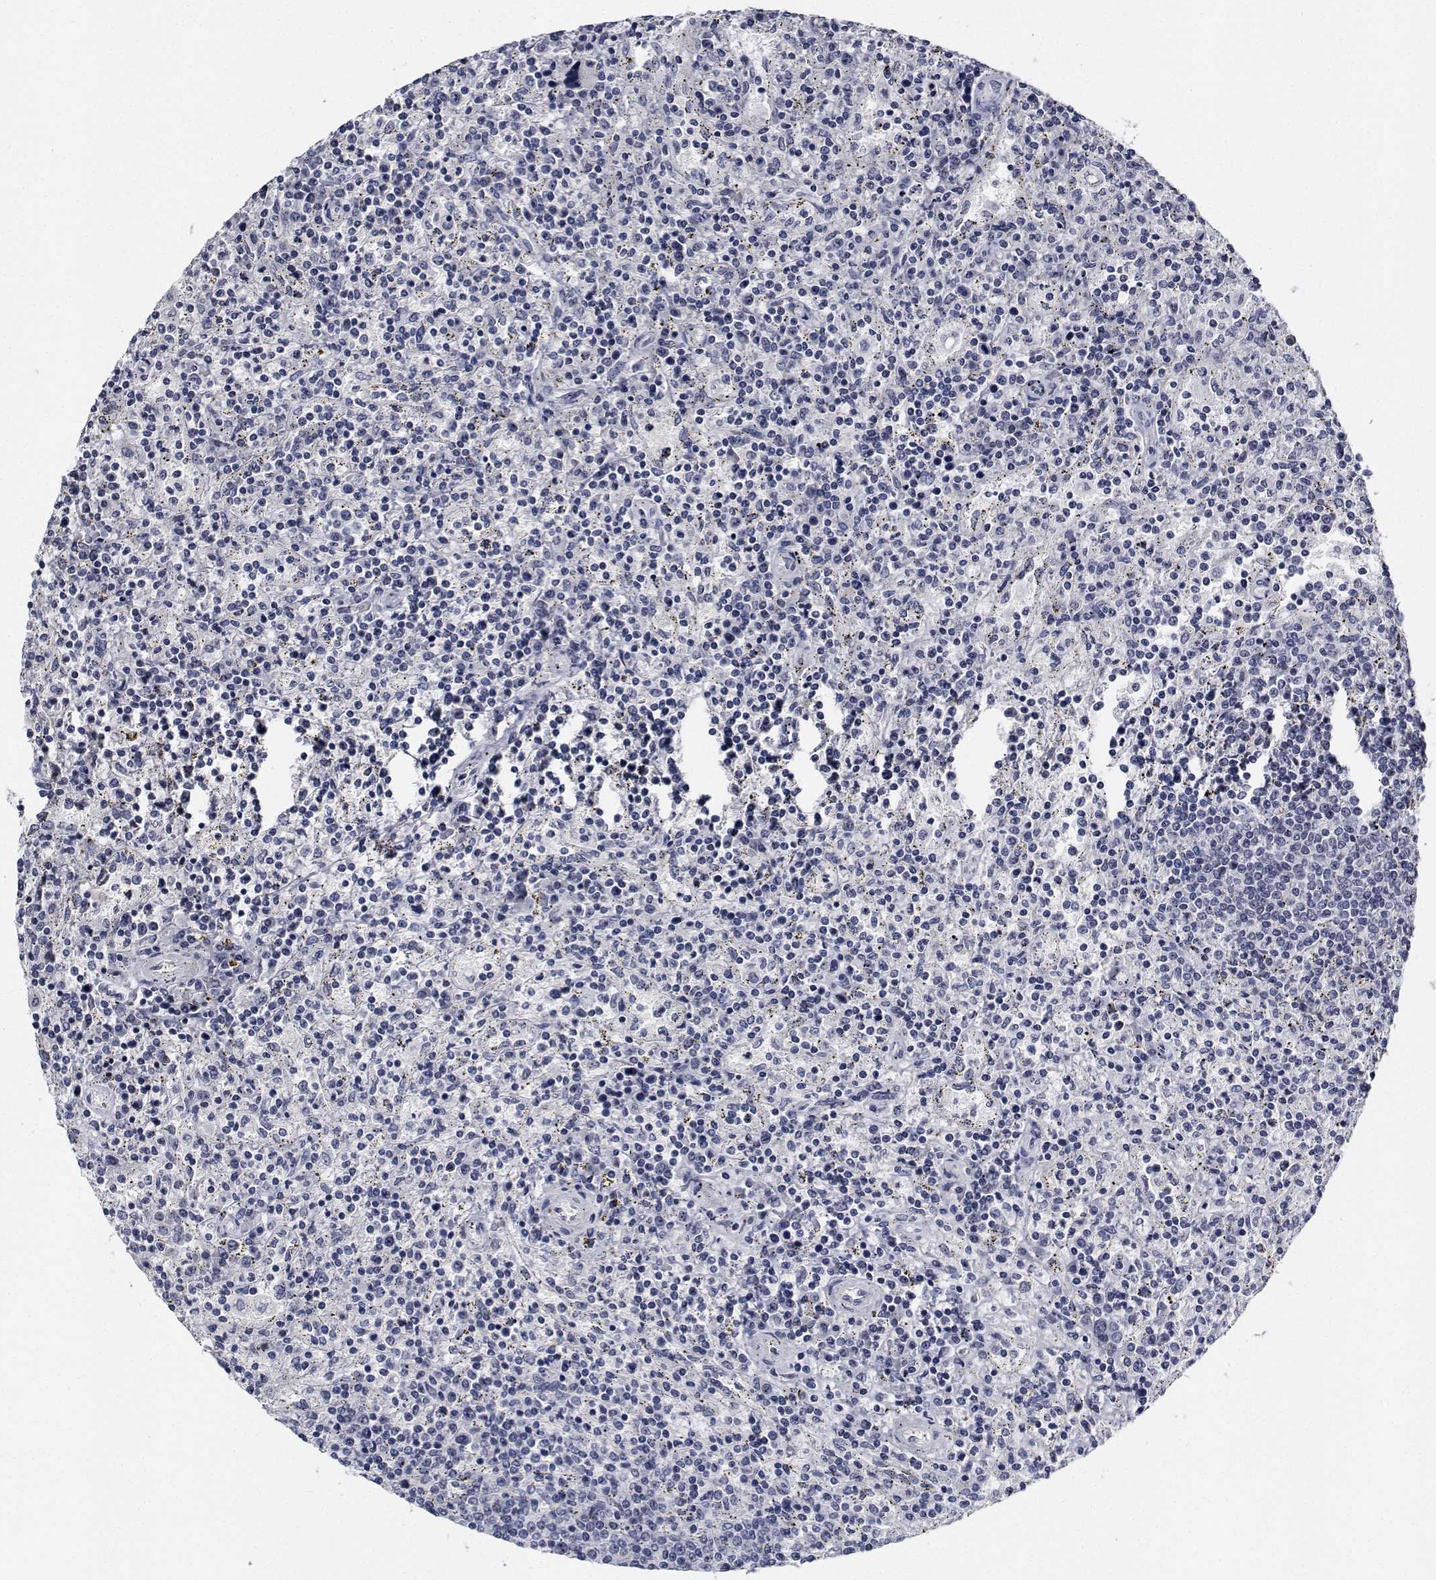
{"staining": {"intensity": "negative", "quantity": "none", "location": "none"}, "tissue": "lymphoma", "cell_type": "Tumor cells", "image_type": "cancer", "snomed": [{"axis": "morphology", "description": "Malignant lymphoma, non-Hodgkin's type, Low grade"}, {"axis": "topography", "description": "Spleen"}], "caption": "High power microscopy histopathology image of an immunohistochemistry image of malignant lymphoma, non-Hodgkin's type (low-grade), revealing no significant staining in tumor cells.", "gene": "NVL", "patient": {"sex": "male", "age": 62}}